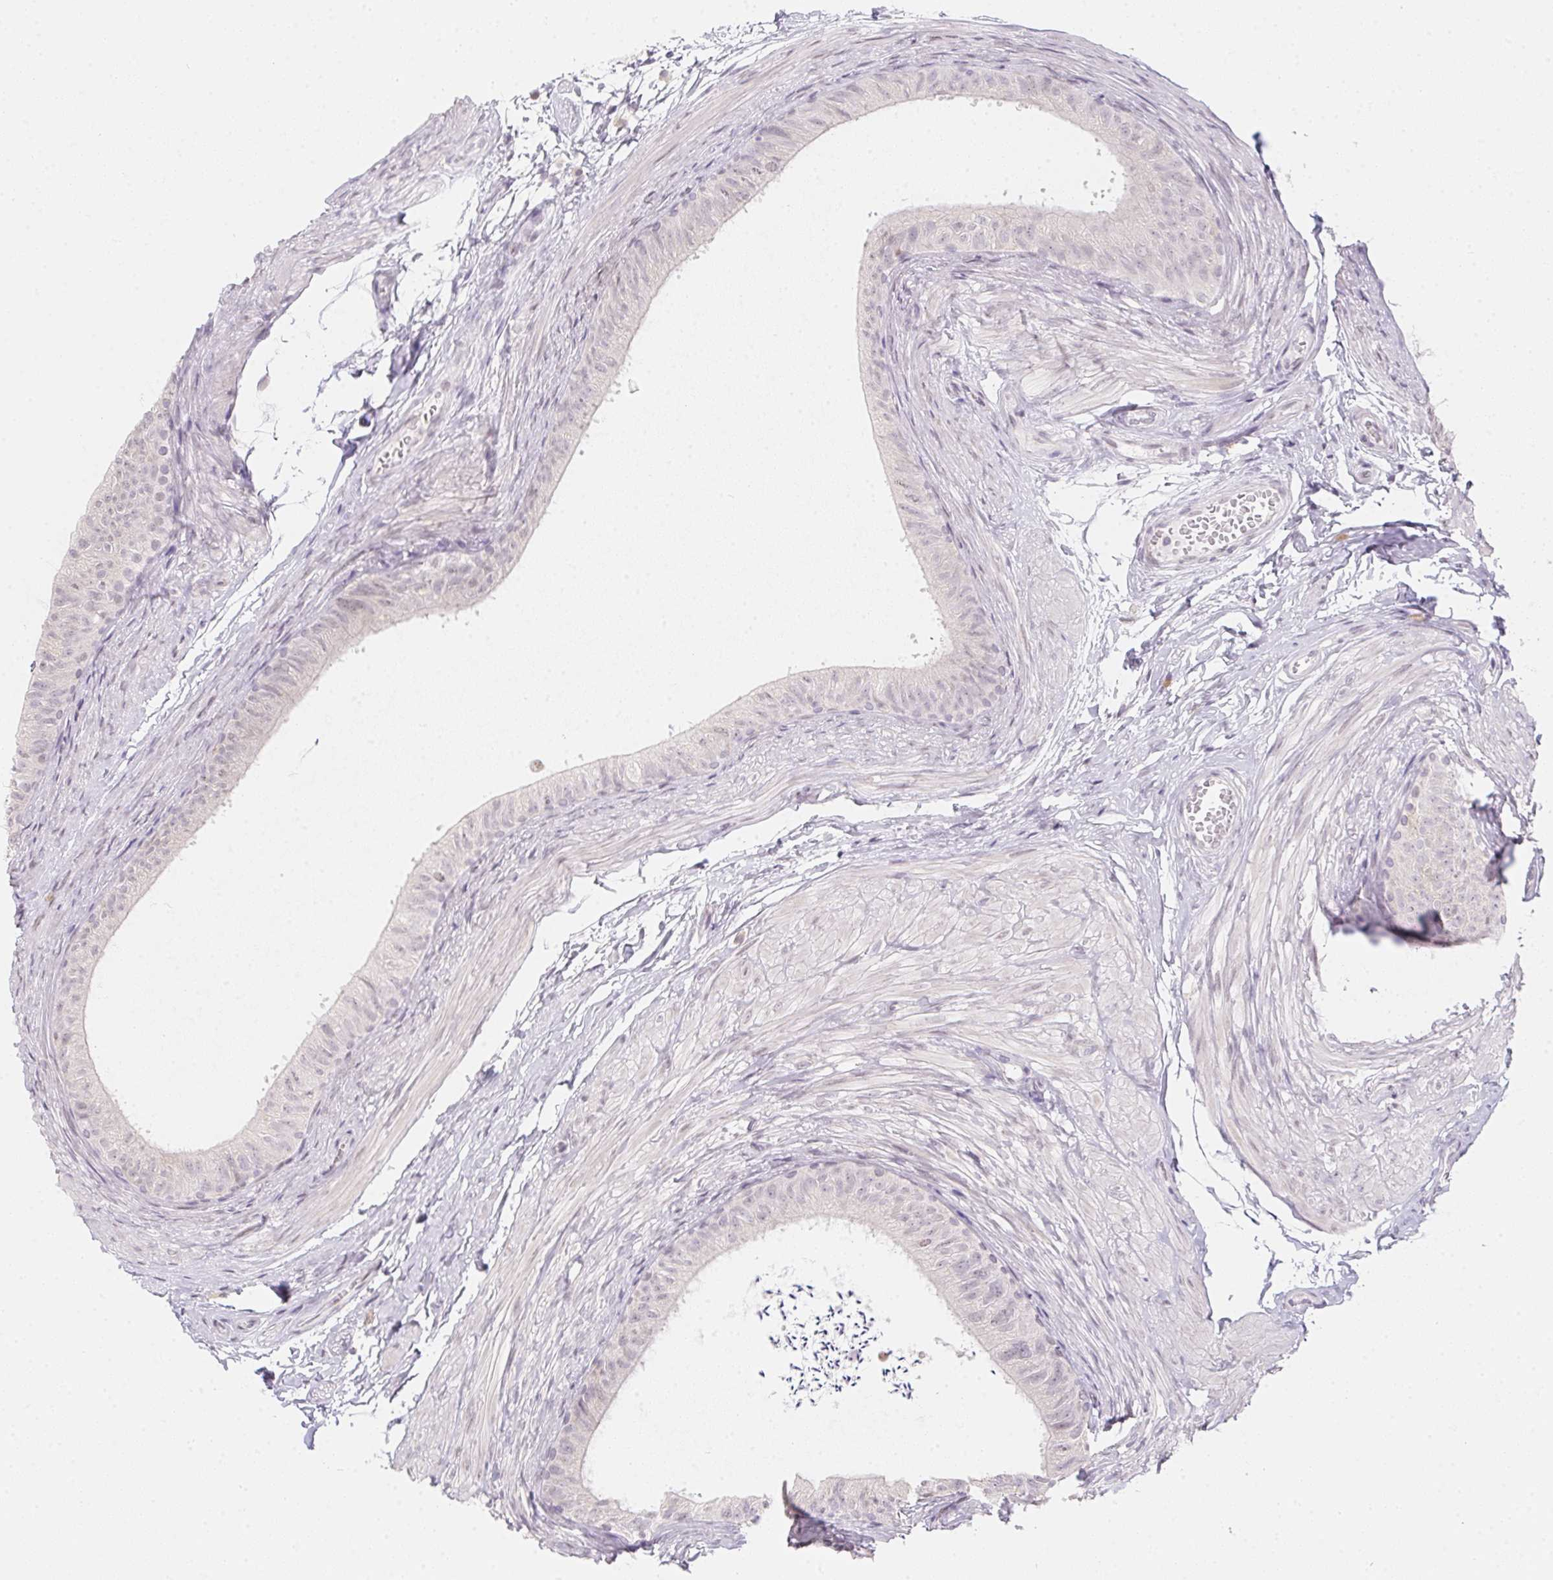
{"staining": {"intensity": "weak", "quantity": "<25%", "location": "nuclear"}, "tissue": "epididymis", "cell_type": "Glandular cells", "image_type": "normal", "snomed": [{"axis": "morphology", "description": "Normal tissue, NOS"}, {"axis": "topography", "description": "Epididymis, spermatic cord, NOS"}, {"axis": "topography", "description": "Epididymis"}, {"axis": "topography", "description": "Peripheral nerve tissue"}], "caption": "Immunohistochemistry (IHC) image of benign human epididymis stained for a protein (brown), which demonstrates no expression in glandular cells. (DAB (3,3'-diaminobenzidine) immunohistochemistry (IHC) visualized using brightfield microscopy, high magnification).", "gene": "MORC1", "patient": {"sex": "male", "age": 29}}